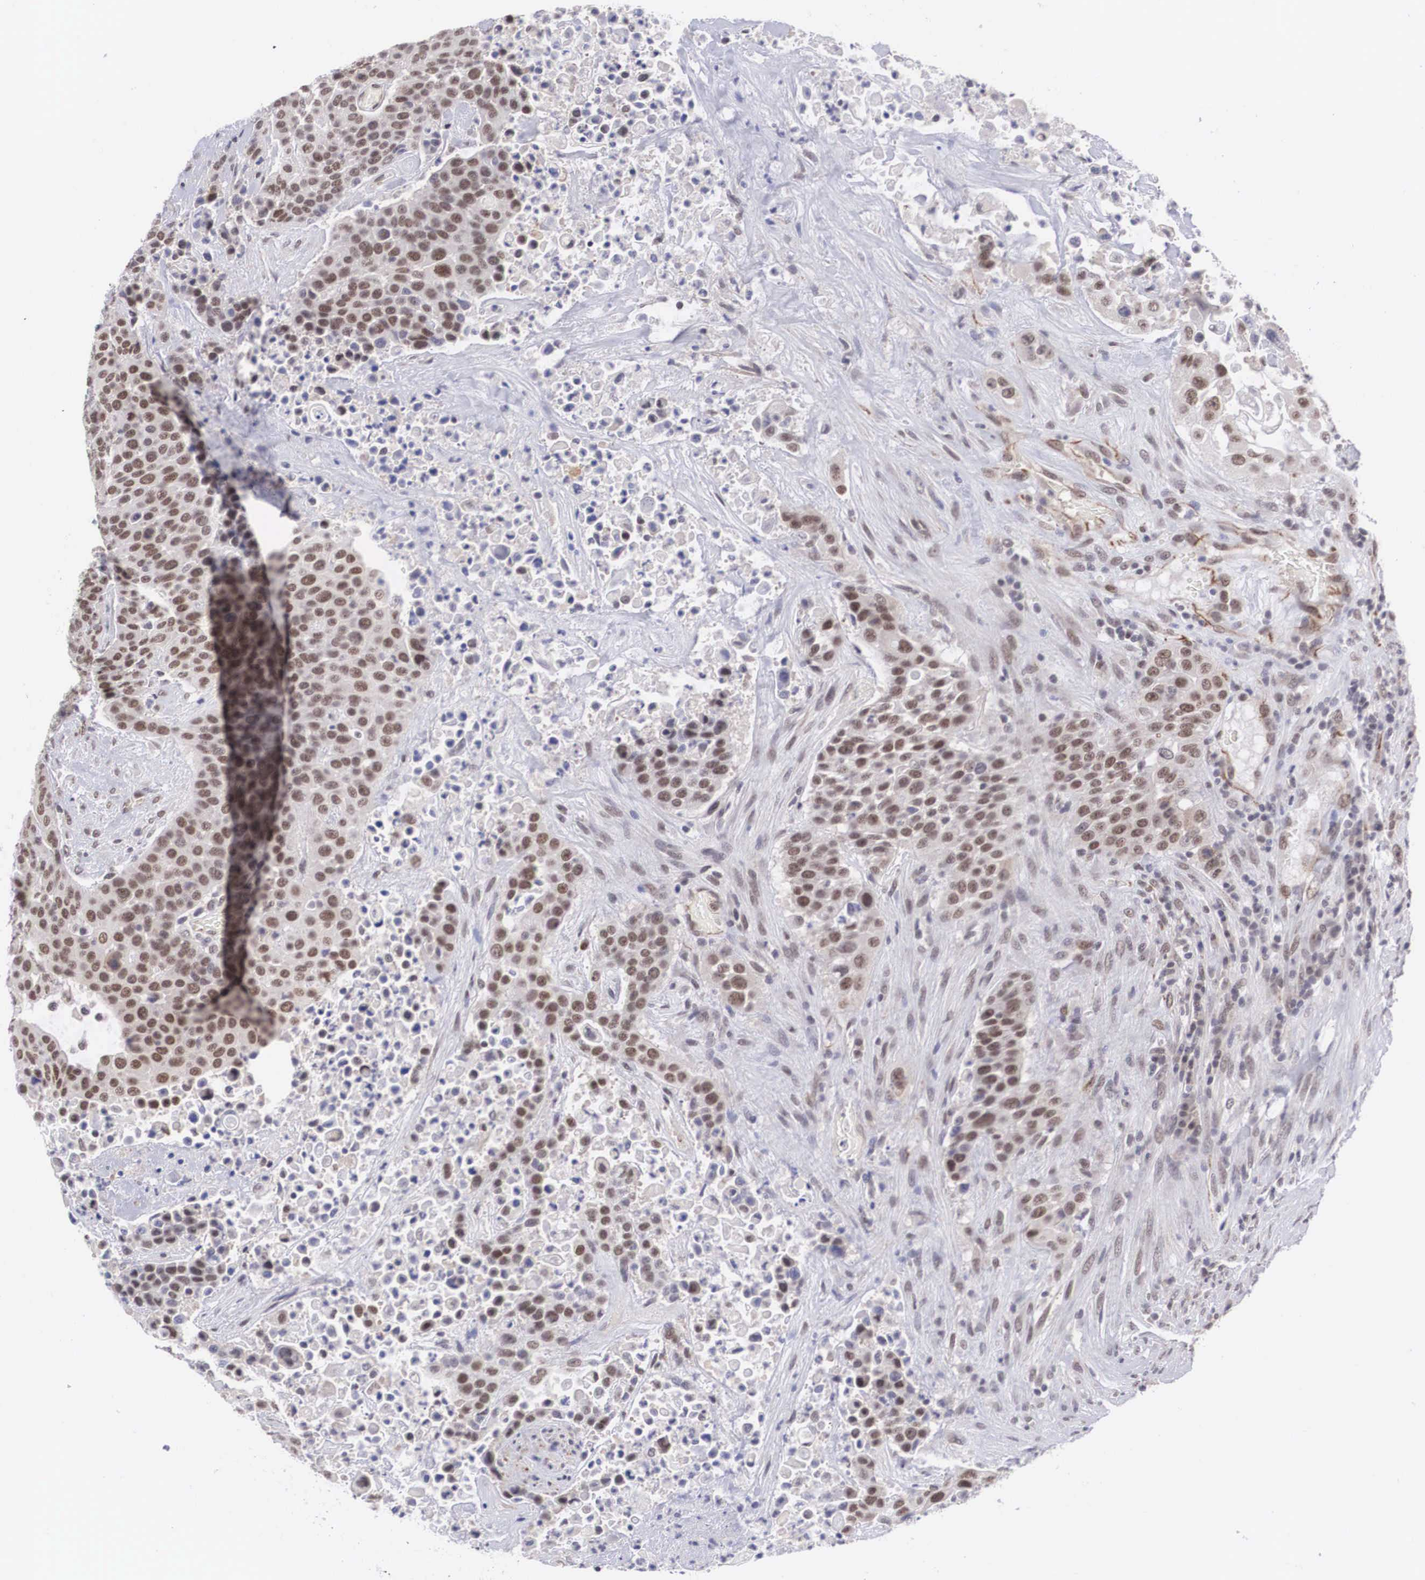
{"staining": {"intensity": "moderate", "quantity": ">75%", "location": "nuclear"}, "tissue": "urothelial cancer", "cell_type": "Tumor cells", "image_type": "cancer", "snomed": [{"axis": "morphology", "description": "Urothelial carcinoma, High grade"}, {"axis": "topography", "description": "Urinary bladder"}], "caption": "Tumor cells reveal medium levels of moderate nuclear staining in about >75% of cells in human urothelial cancer.", "gene": "MORC2", "patient": {"sex": "male", "age": 74}}